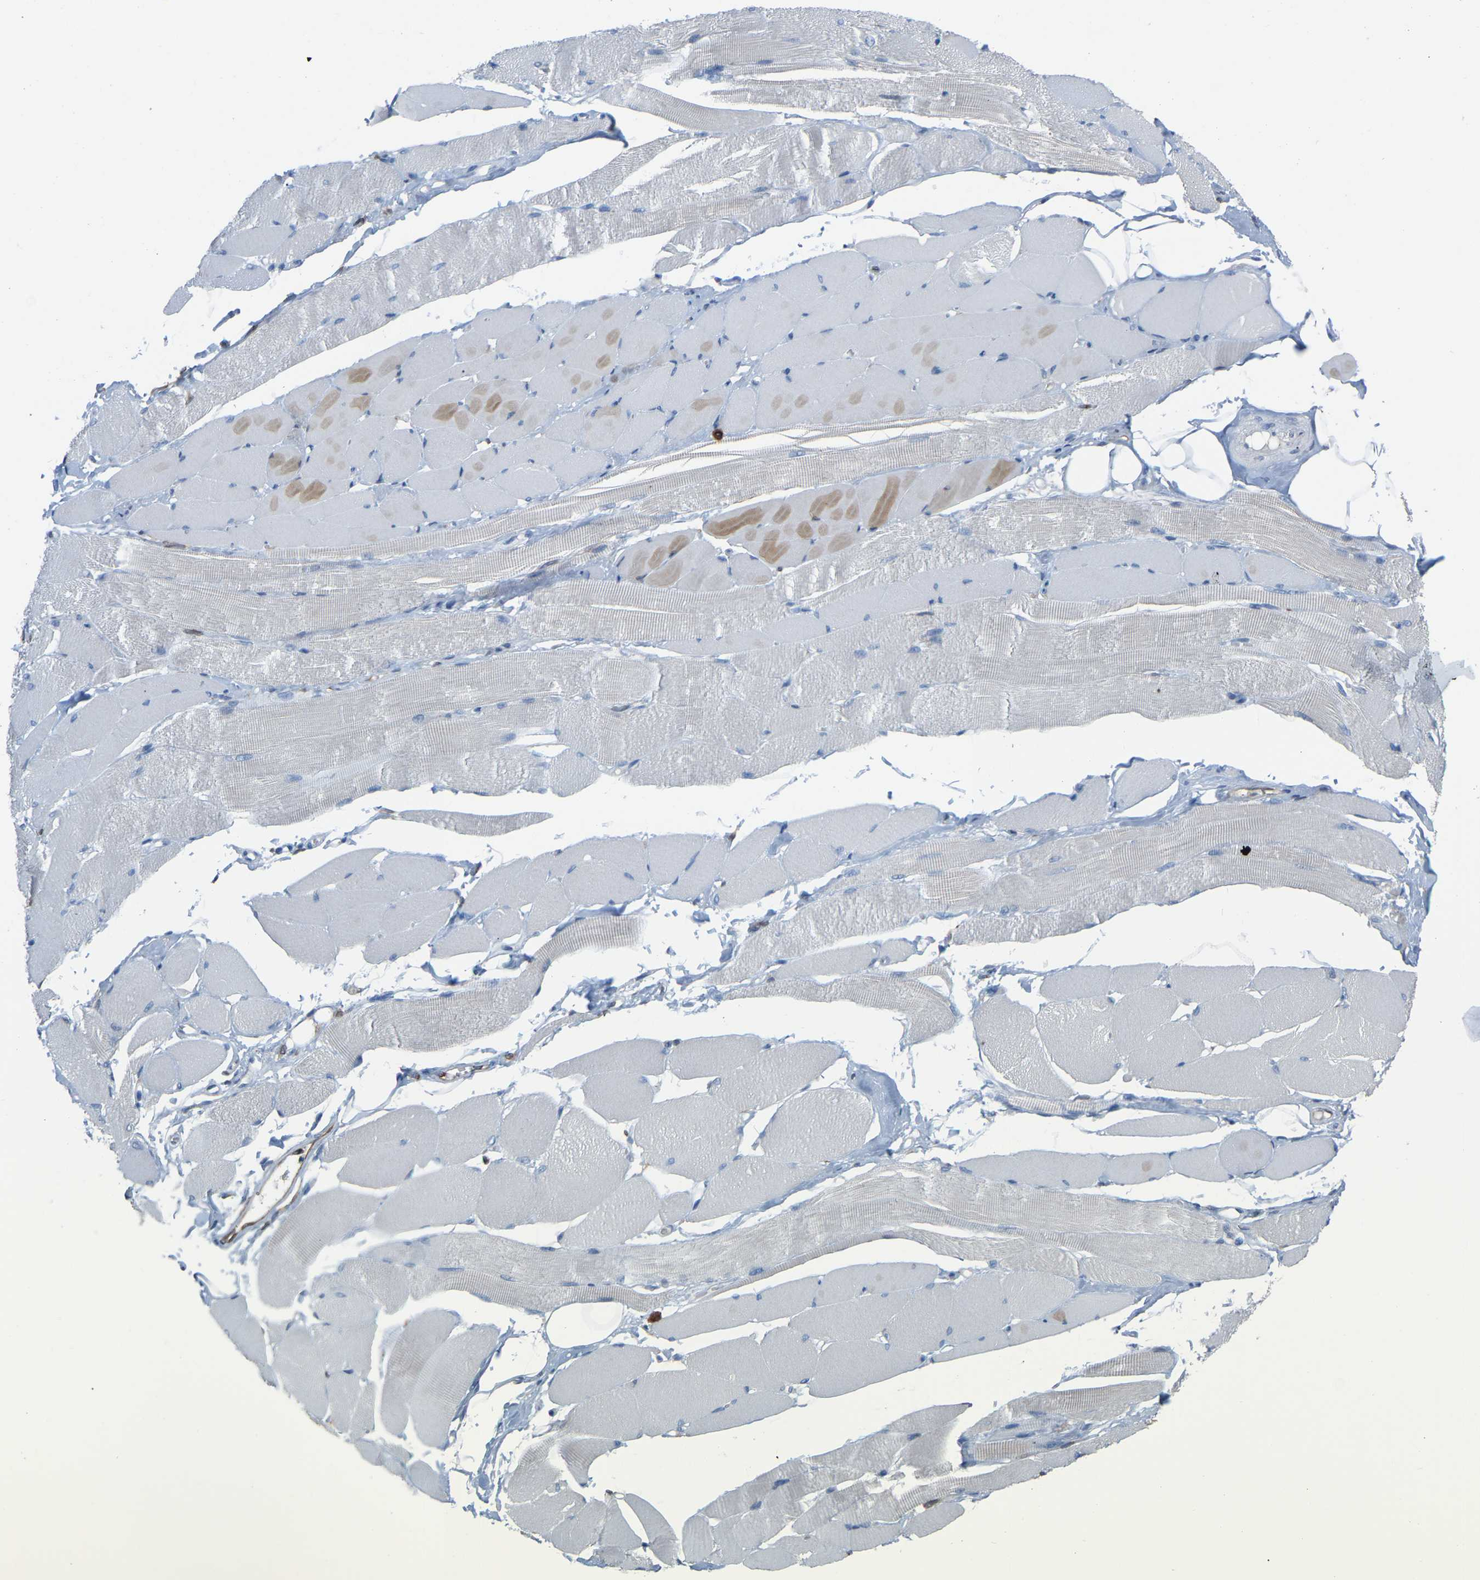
{"staining": {"intensity": "weak", "quantity": "25%-75%", "location": "none"}, "tissue": "skeletal muscle", "cell_type": "Myocytes", "image_type": "normal", "snomed": [{"axis": "morphology", "description": "Normal tissue, NOS"}, {"axis": "topography", "description": "Skeletal muscle"}, {"axis": "topography", "description": "Peripheral nerve tissue"}], "caption": "Brown immunohistochemical staining in normal skeletal muscle demonstrates weak None expression in about 25%-75% of myocytes.", "gene": "PTGS1", "patient": {"sex": "female", "age": 84}}